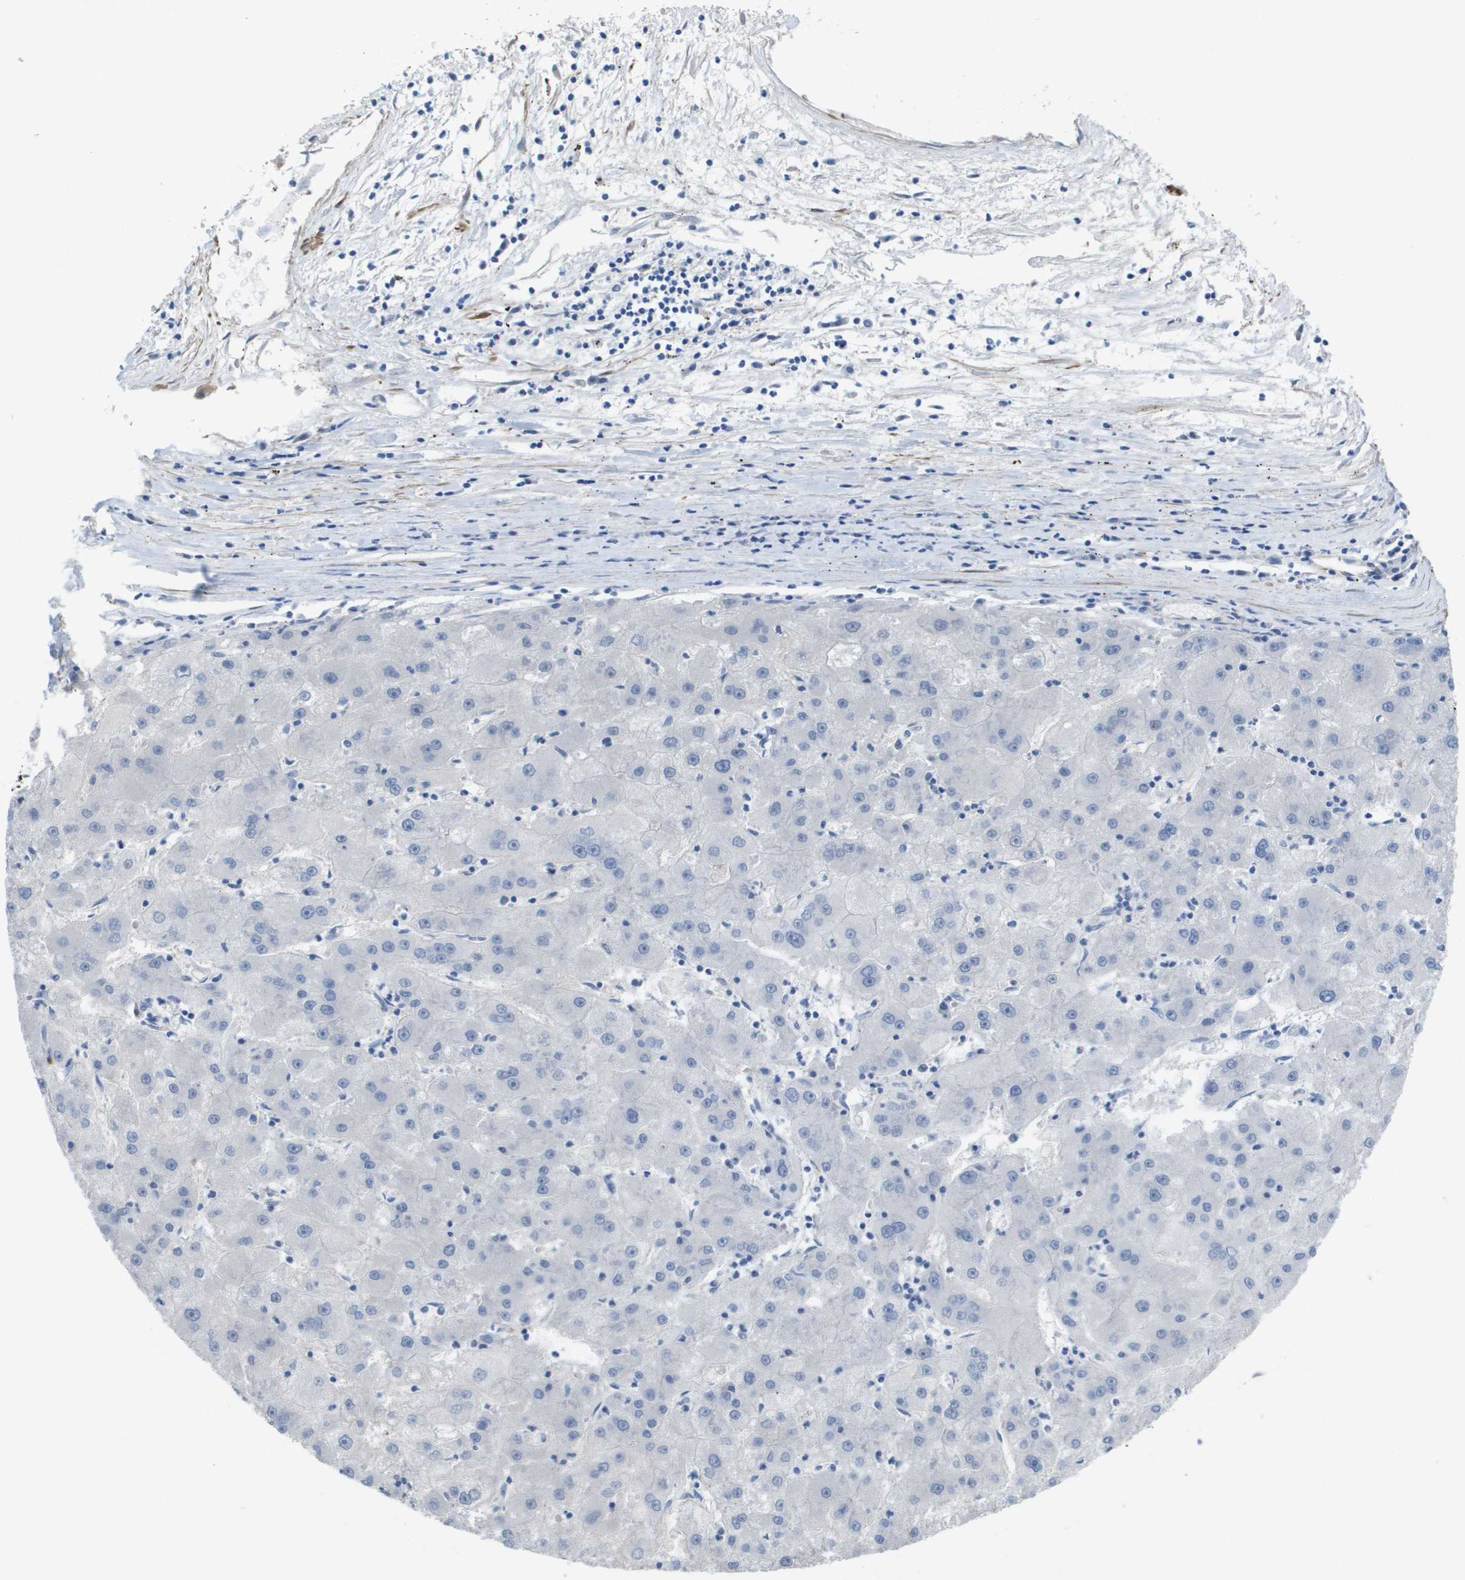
{"staining": {"intensity": "negative", "quantity": "none", "location": "none"}, "tissue": "liver cancer", "cell_type": "Tumor cells", "image_type": "cancer", "snomed": [{"axis": "morphology", "description": "Carcinoma, Hepatocellular, NOS"}, {"axis": "topography", "description": "Liver"}], "caption": "Tumor cells are negative for brown protein staining in liver cancer. (Immunohistochemistry (ihc), brightfield microscopy, high magnification).", "gene": "RNF112", "patient": {"sex": "male", "age": 72}}